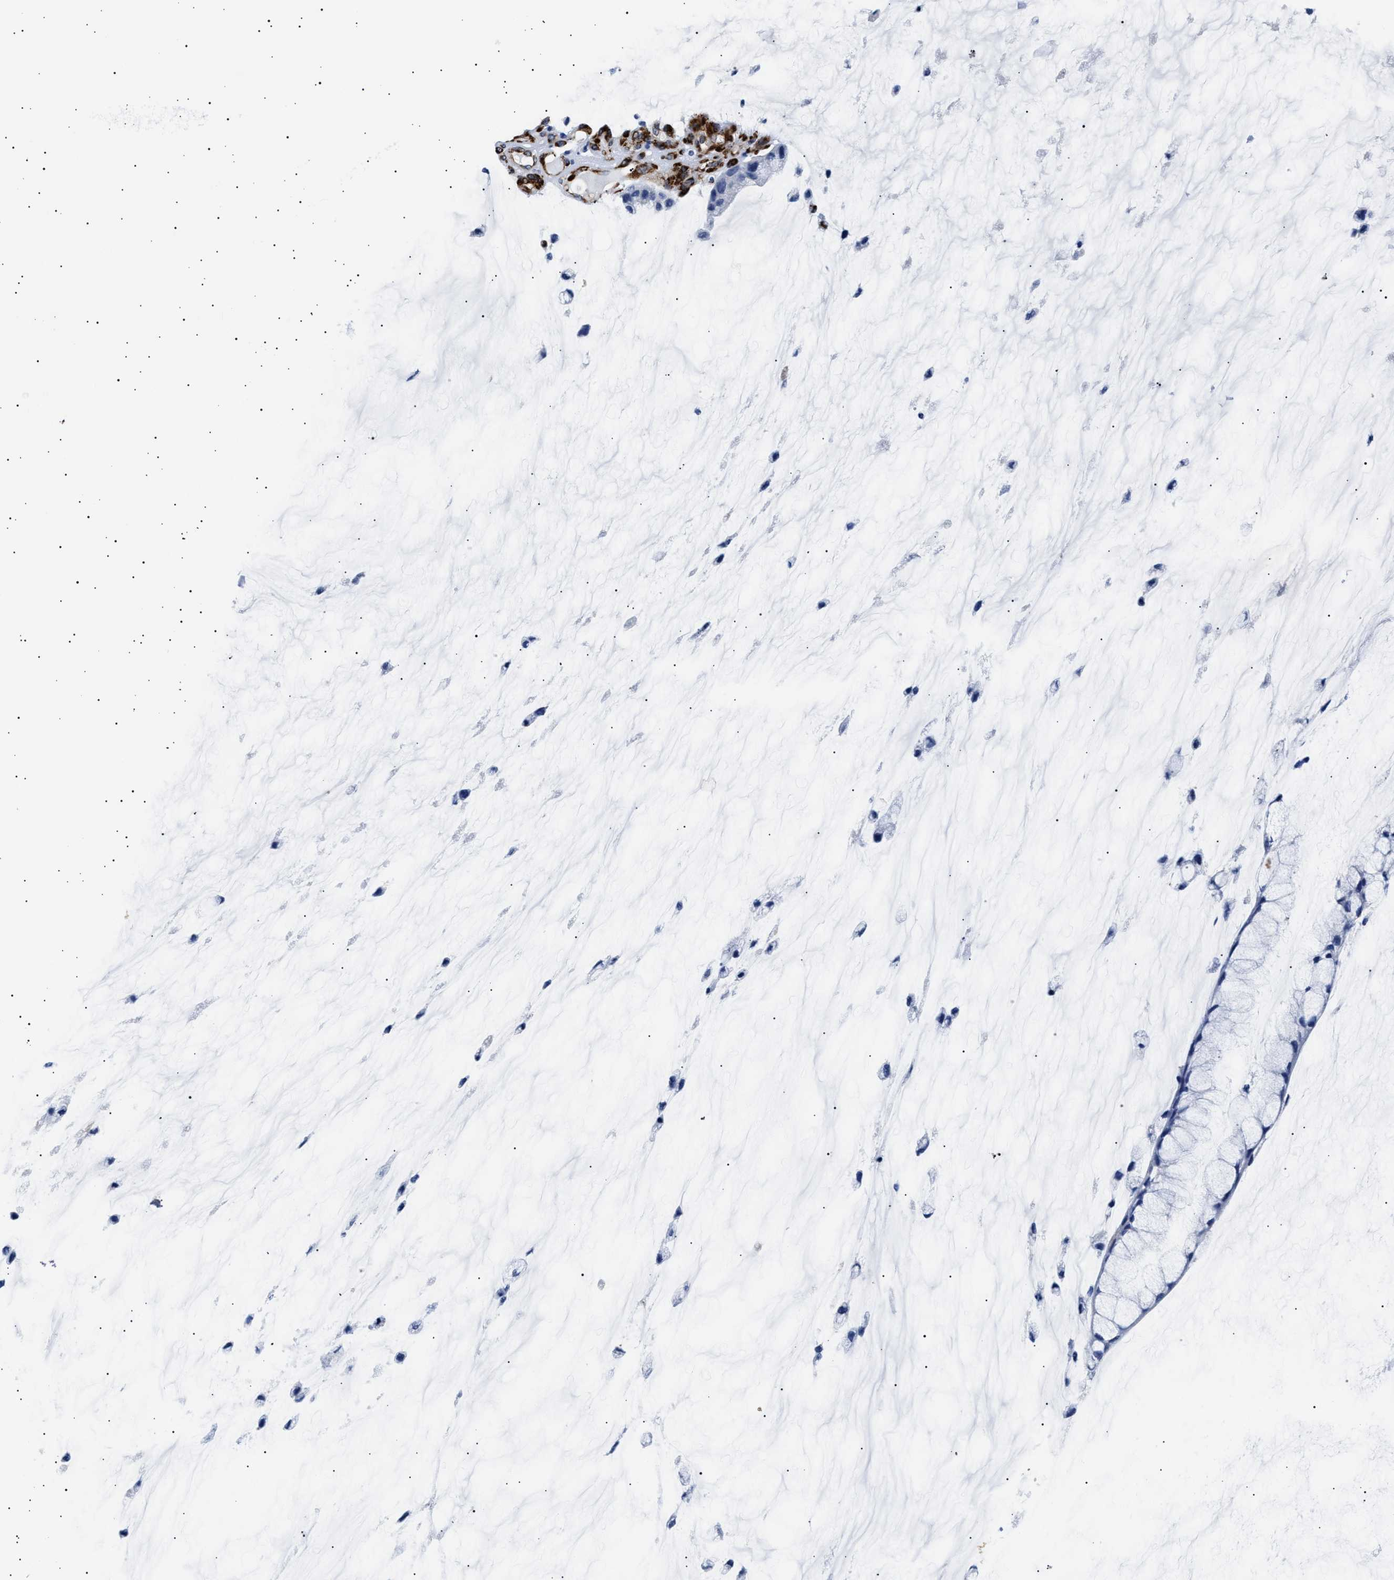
{"staining": {"intensity": "negative", "quantity": "none", "location": "none"}, "tissue": "ovarian cancer", "cell_type": "Tumor cells", "image_type": "cancer", "snomed": [{"axis": "morphology", "description": "Cystadenocarcinoma, mucinous, NOS"}, {"axis": "topography", "description": "Ovary"}], "caption": "Ovarian cancer (mucinous cystadenocarcinoma) was stained to show a protein in brown. There is no significant staining in tumor cells. The staining was performed using DAB (3,3'-diaminobenzidine) to visualize the protein expression in brown, while the nuclei were stained in blue with hematoxylin (Magnification: 20x).", "gene": "HEMGN", "patient": {"sex": "female", "age": 39}}